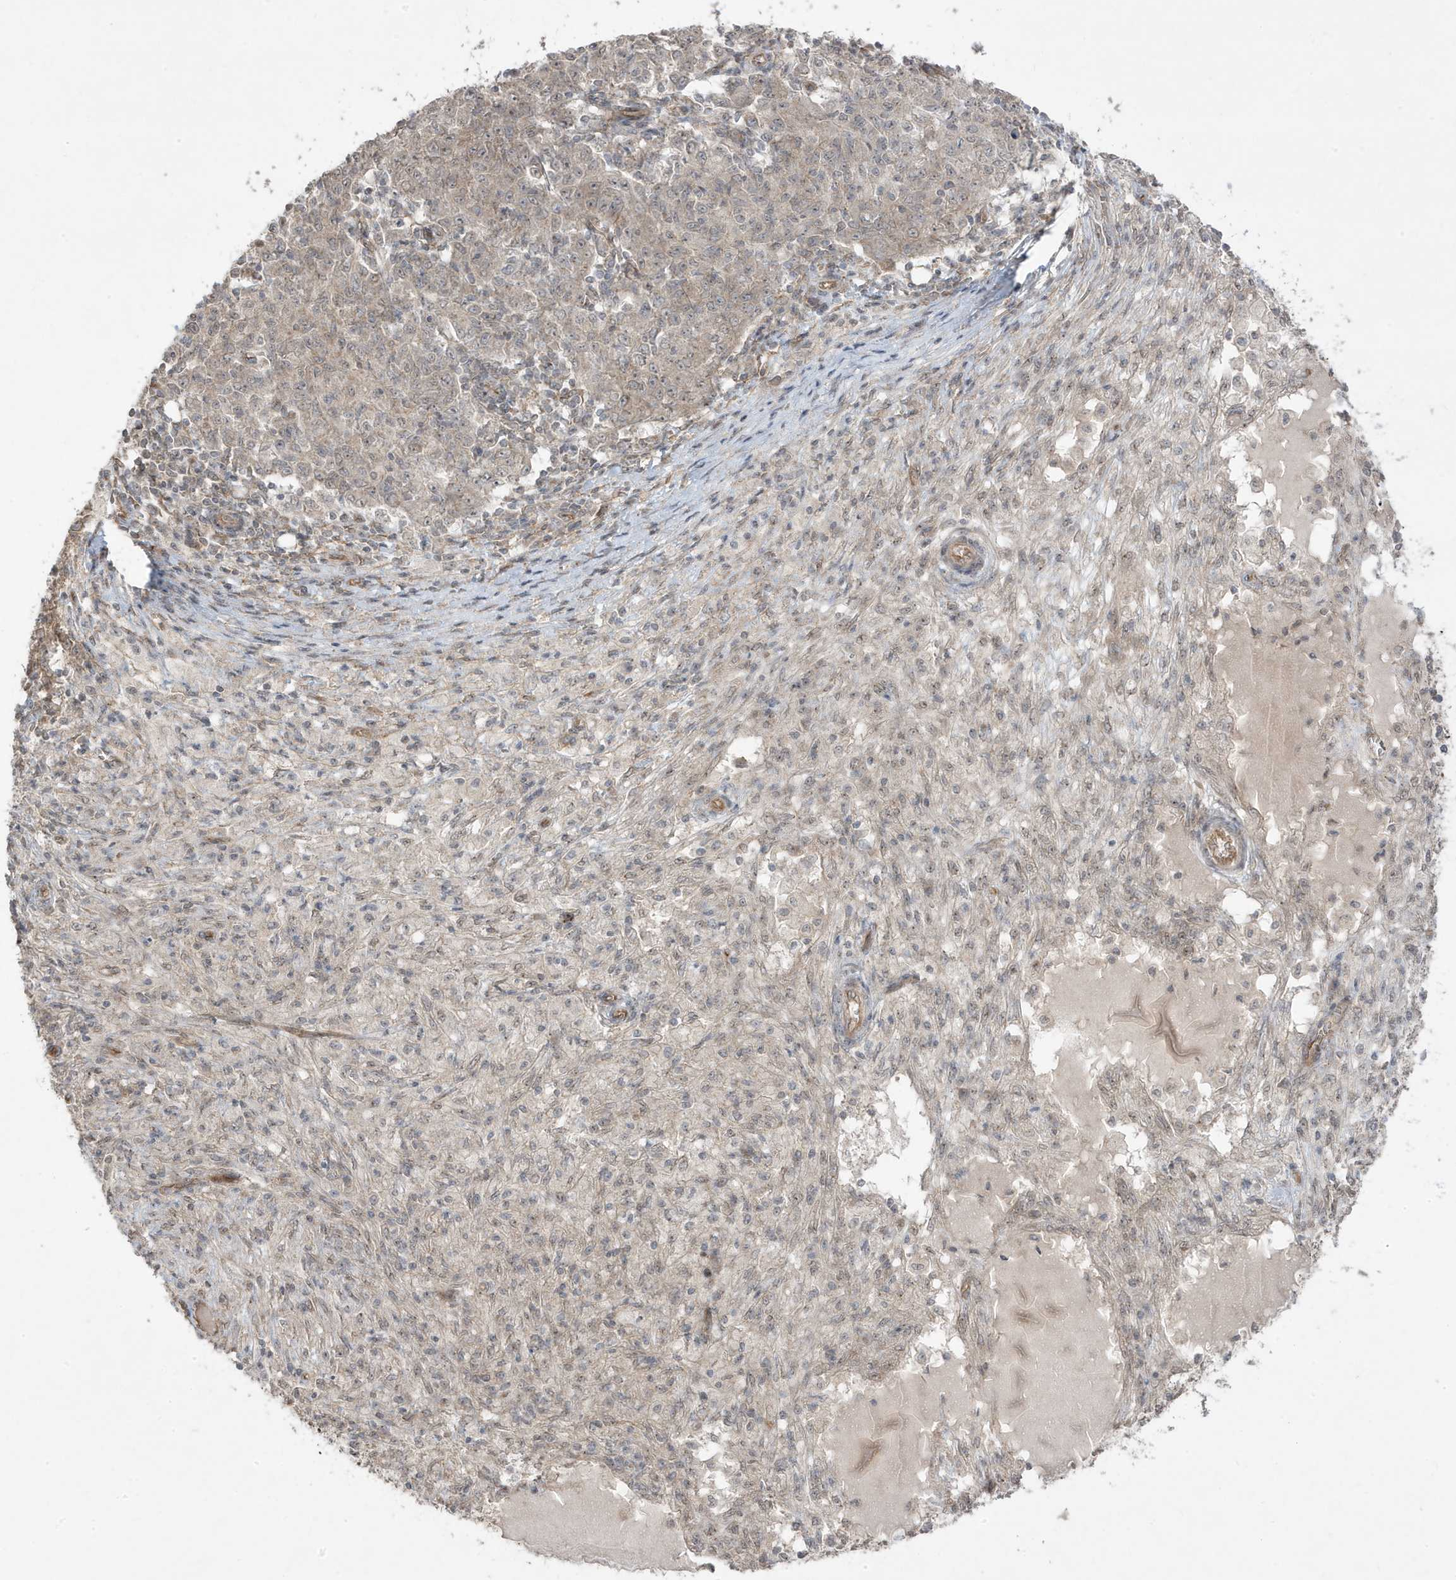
{"staining": {"intensity": "weak", "quantity": "25%-75%", "location": "cytoplasmic/membranous"}, "tissue": "ovarian cancer", "cell_type": "Tumor cells", "image_type": "cancer", "snomed": [{"axis": "morphology", "description": "Carcinoma, endometroid"}, {"axis": "topography", "description": "Ovary"}], "caption": "Immunohistochemical staining of ovarian endometroid carcinoma exhibits weak cytoplasmic/membranous protein positivity in about 25%-75% of tumor cells.", "gene": "DNAJC12", "patient": {"sex": "female", "age": 42}}